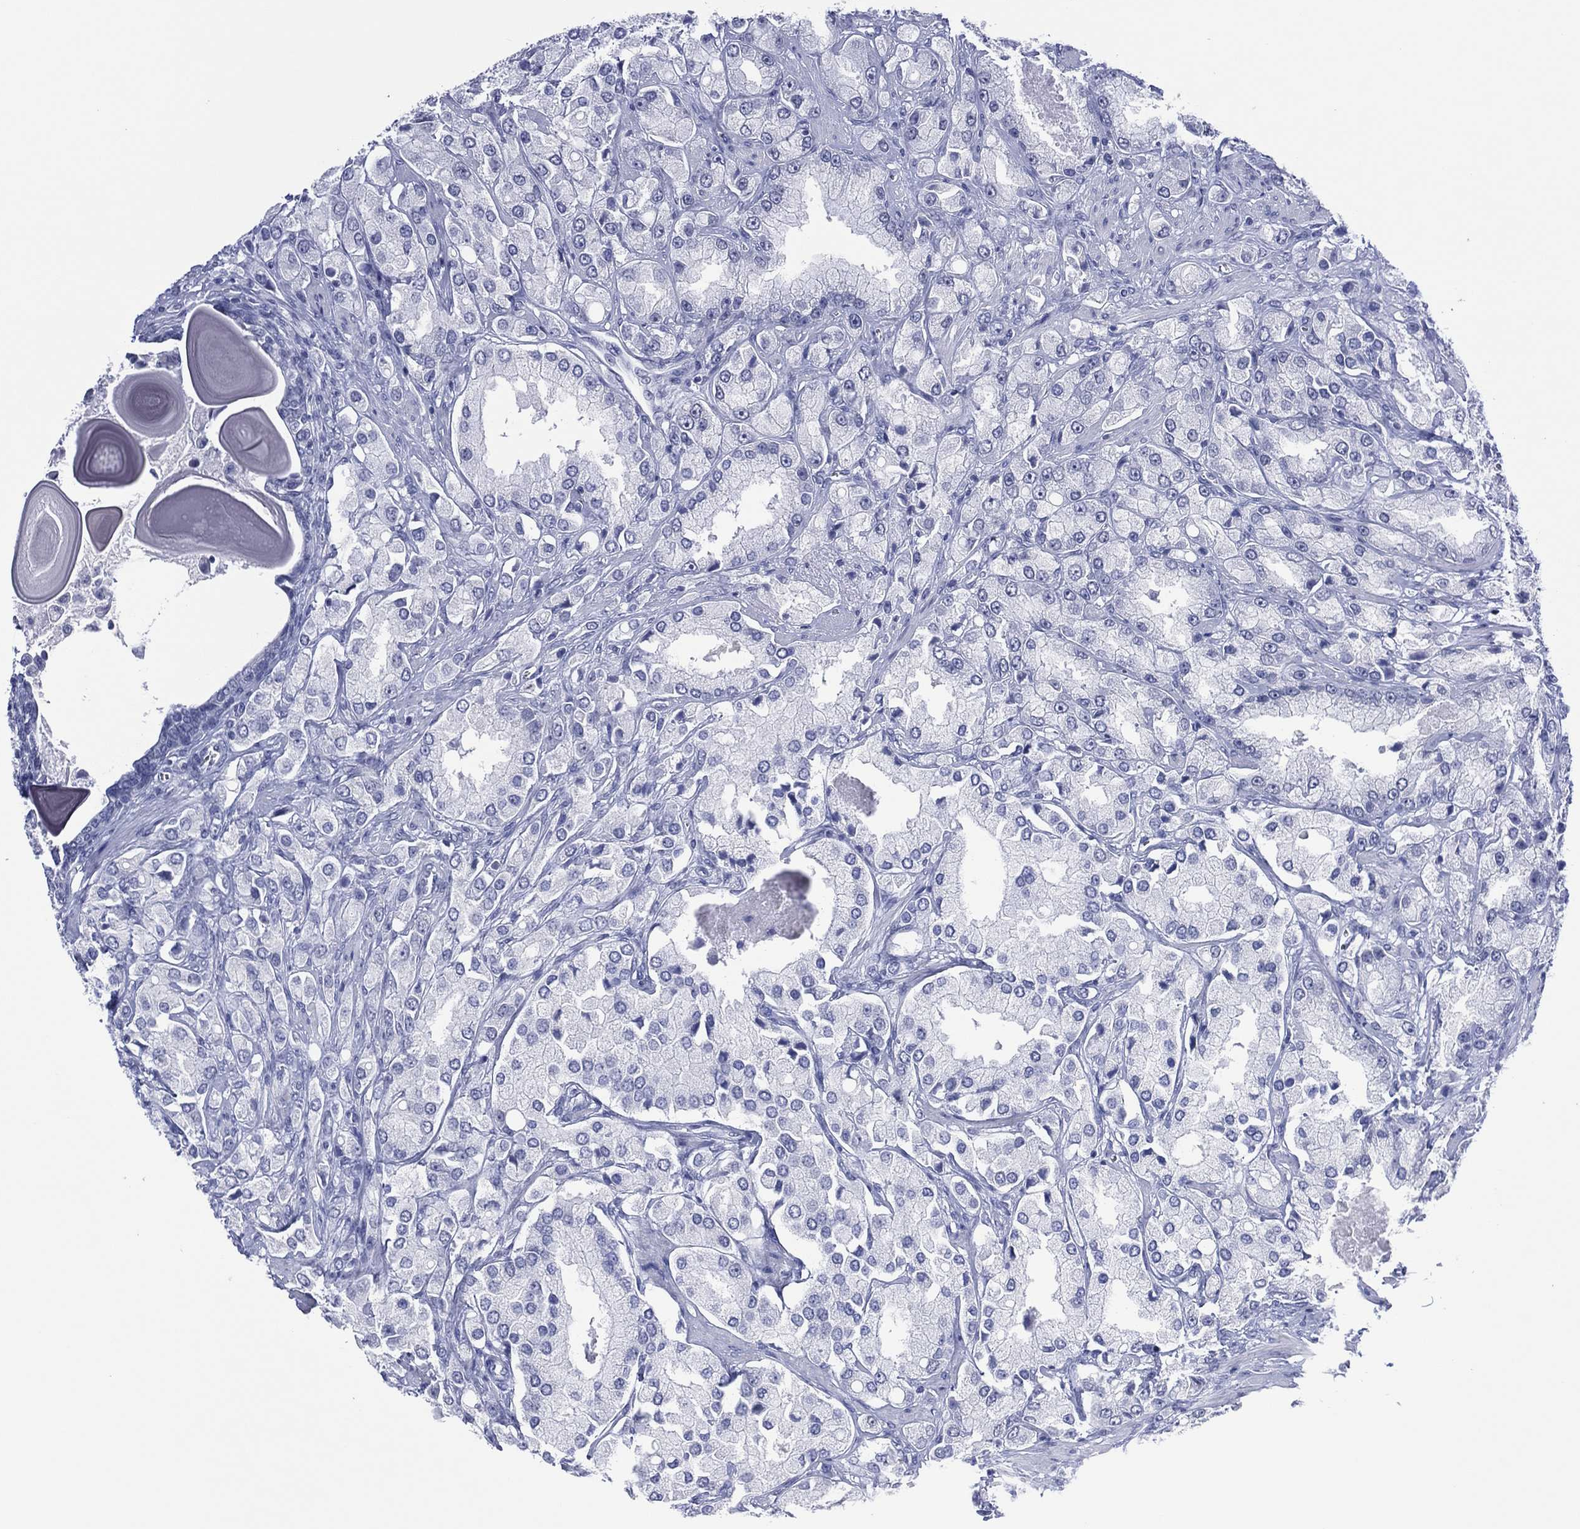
{"staining": {"intensity": "negative", "quantity": "none", "location": "none"}, "tissue": "prostate cancer", "cell_type": "Tumor cells", "image_type": "cancer", "snomed": [{"axis": "morphology", "description": "Adenocarcinoma, NOS"}, {"axis": "topography", "description": "Prostate and seminal vesicle, NOS"}, {"axis": "topography", "description": "Prostate"}], "caption": "DAB immunohistochemical staining of human prostate adenocarcinoma displays no significant expression in tumor cells. Nuclei are stained in blue.", "gene": "UTF1", "patient": {"sex": "male", "age": 64}}